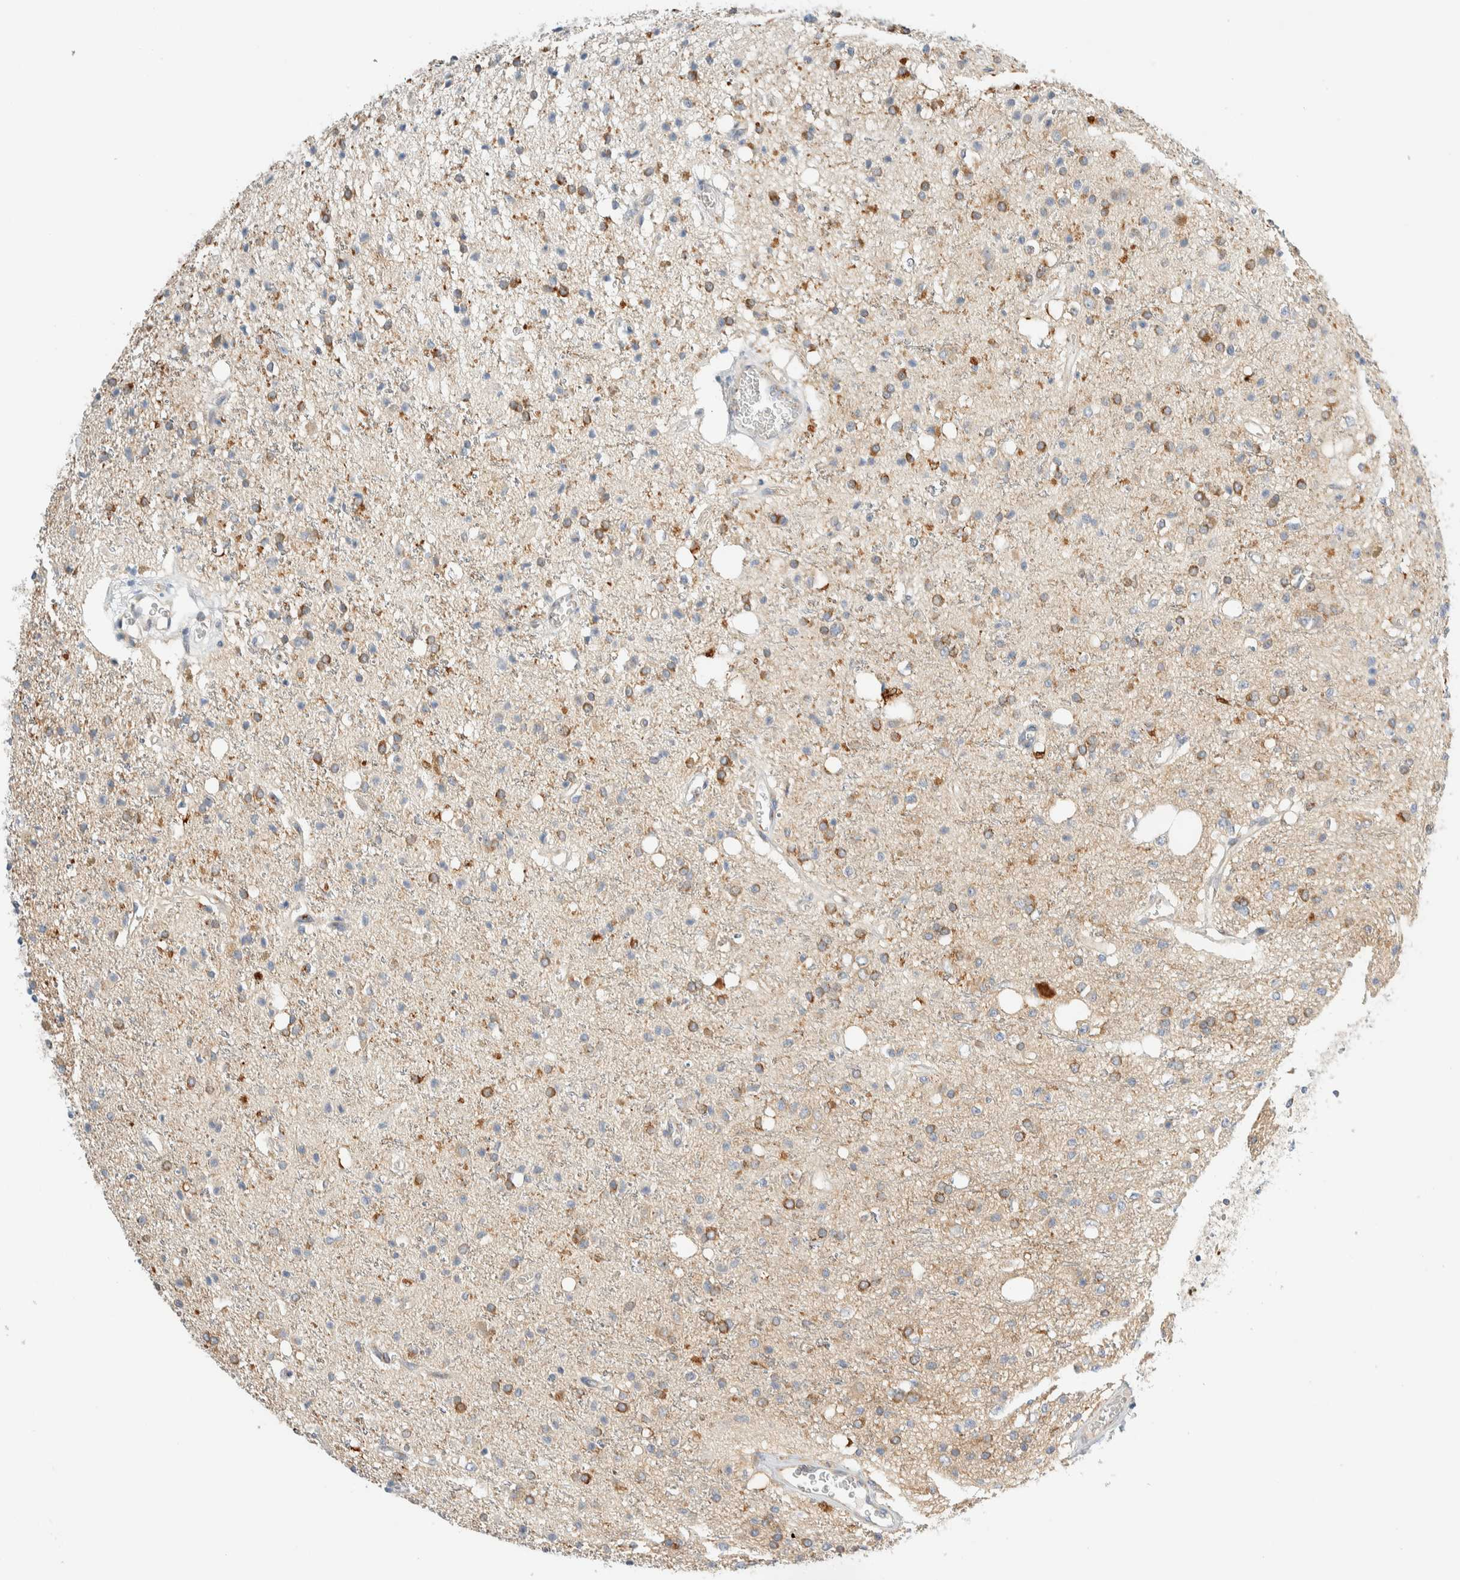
{"staining": {"intensity": "moderate", "quantity": "25%-75%", "location": "cytoplasmic/membranous"}, "tissue": "glioma", "cell_type": "Tumor cells", "image_type": "cancer", "snomed": [{"axis": "morphology", "description": "Glioma, malignant, High grade"}, {"axis": "topography", "description": "Brain"}], "caption": "Protein staining of high-grade glioma (malignant) tissue demonstrates moderate cytoplasmic/membranous positivity in approximately 25%-75% of tumor cells. (Stains: DAB in brown, nuclei in blue, Microscopy: brightfield microscopy at high magnification).", "gene": "TMEM184B", "patient": {"sex": "male", "age": 47}}